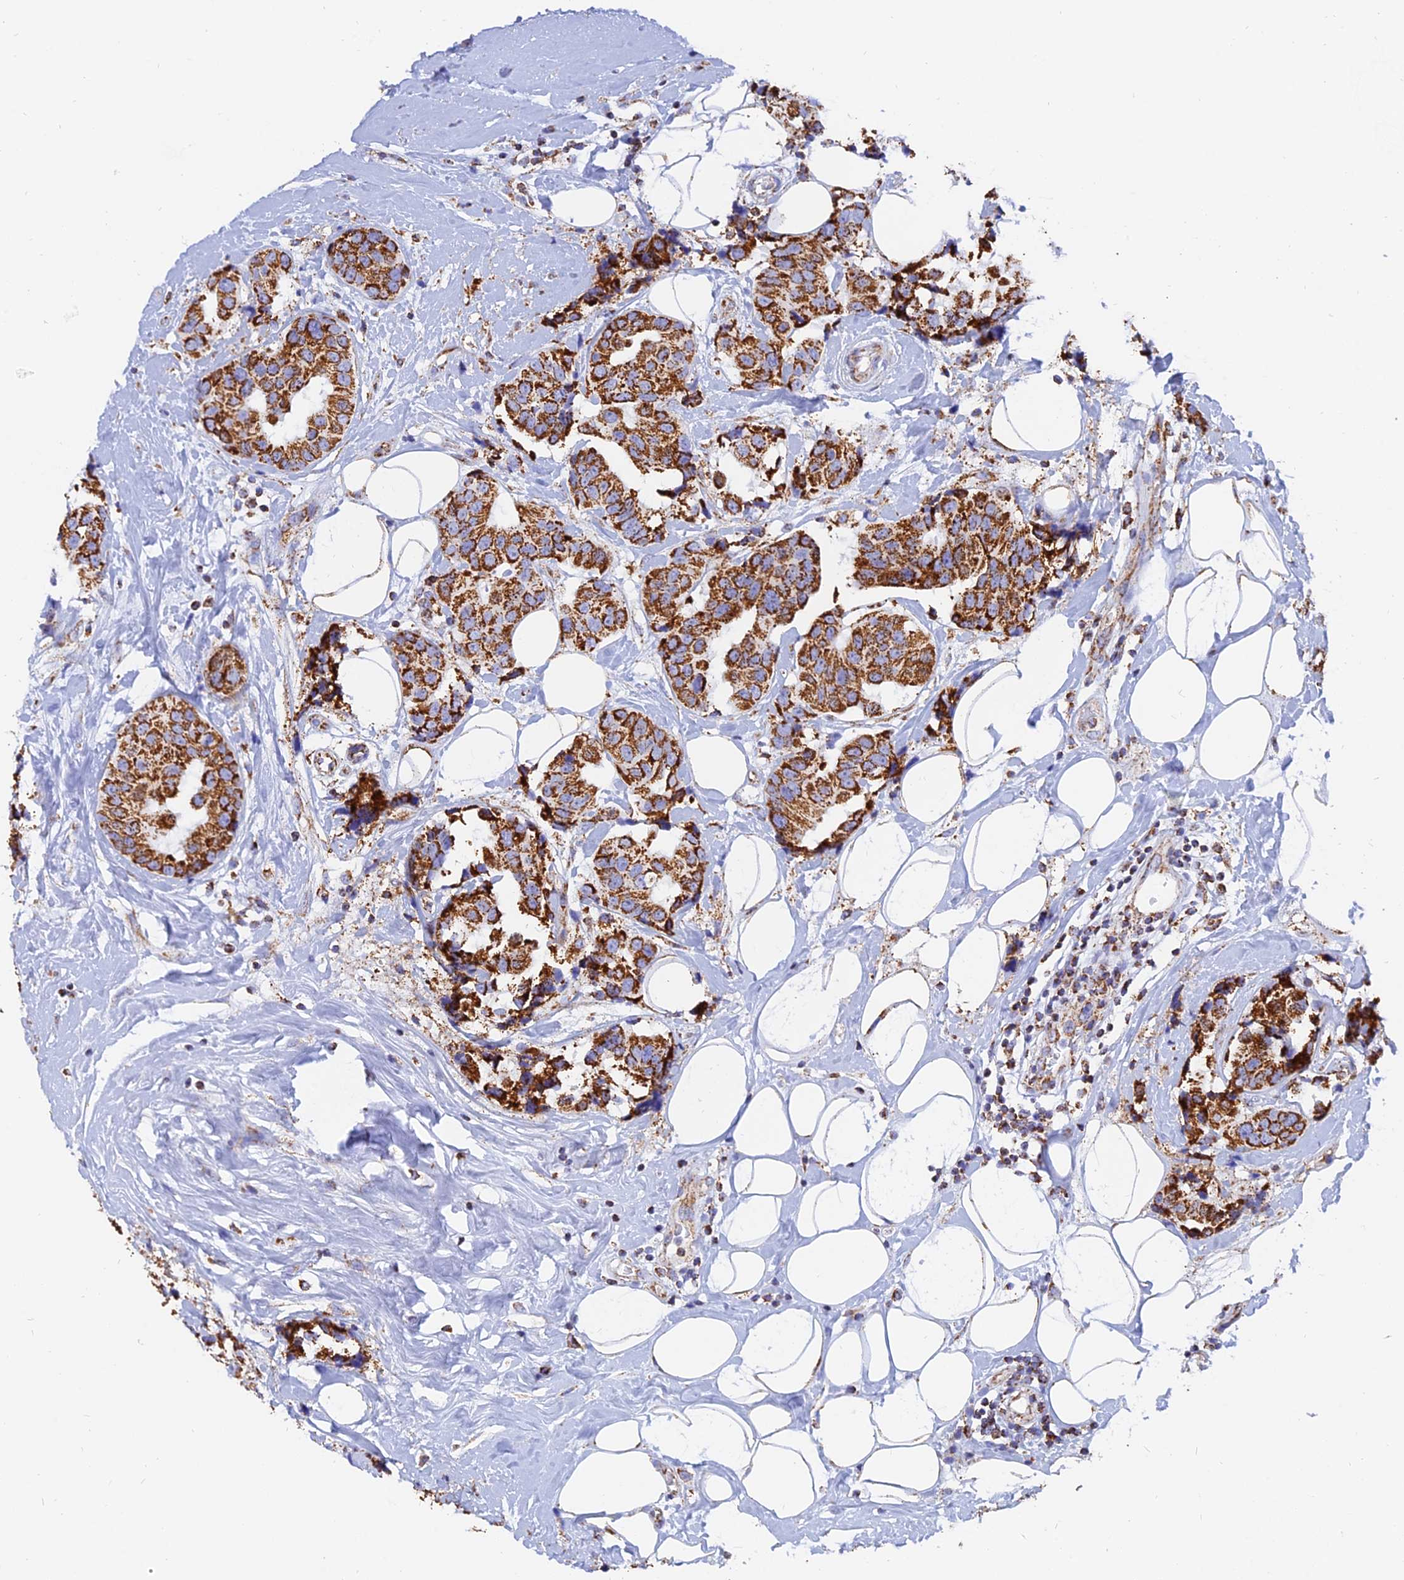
{"staining": {"intensity": "strong", "quantity": ">75%", "location": "cytoplasmic/membranous"}, "tissue": "breast cancer", "cell_type": "Tumor cells", "image_type": "cancer", "snomed": [{"axis": "morphology", "description": "Normal tissue, NOS"}, {"axis": "morphology", "description": "Duct carcinoma"}, {"axis": "topography", "description": "Breast"}], "caption": "Immunohistochemical staining of breast cancer (infiltrating ductal carcinoma) shows strong cytoplasmic/membranous protein staining in approximately >75% of tumor cells.", "gene": "NDUFB6", "patient": {"sex": "female", "age": 39}}